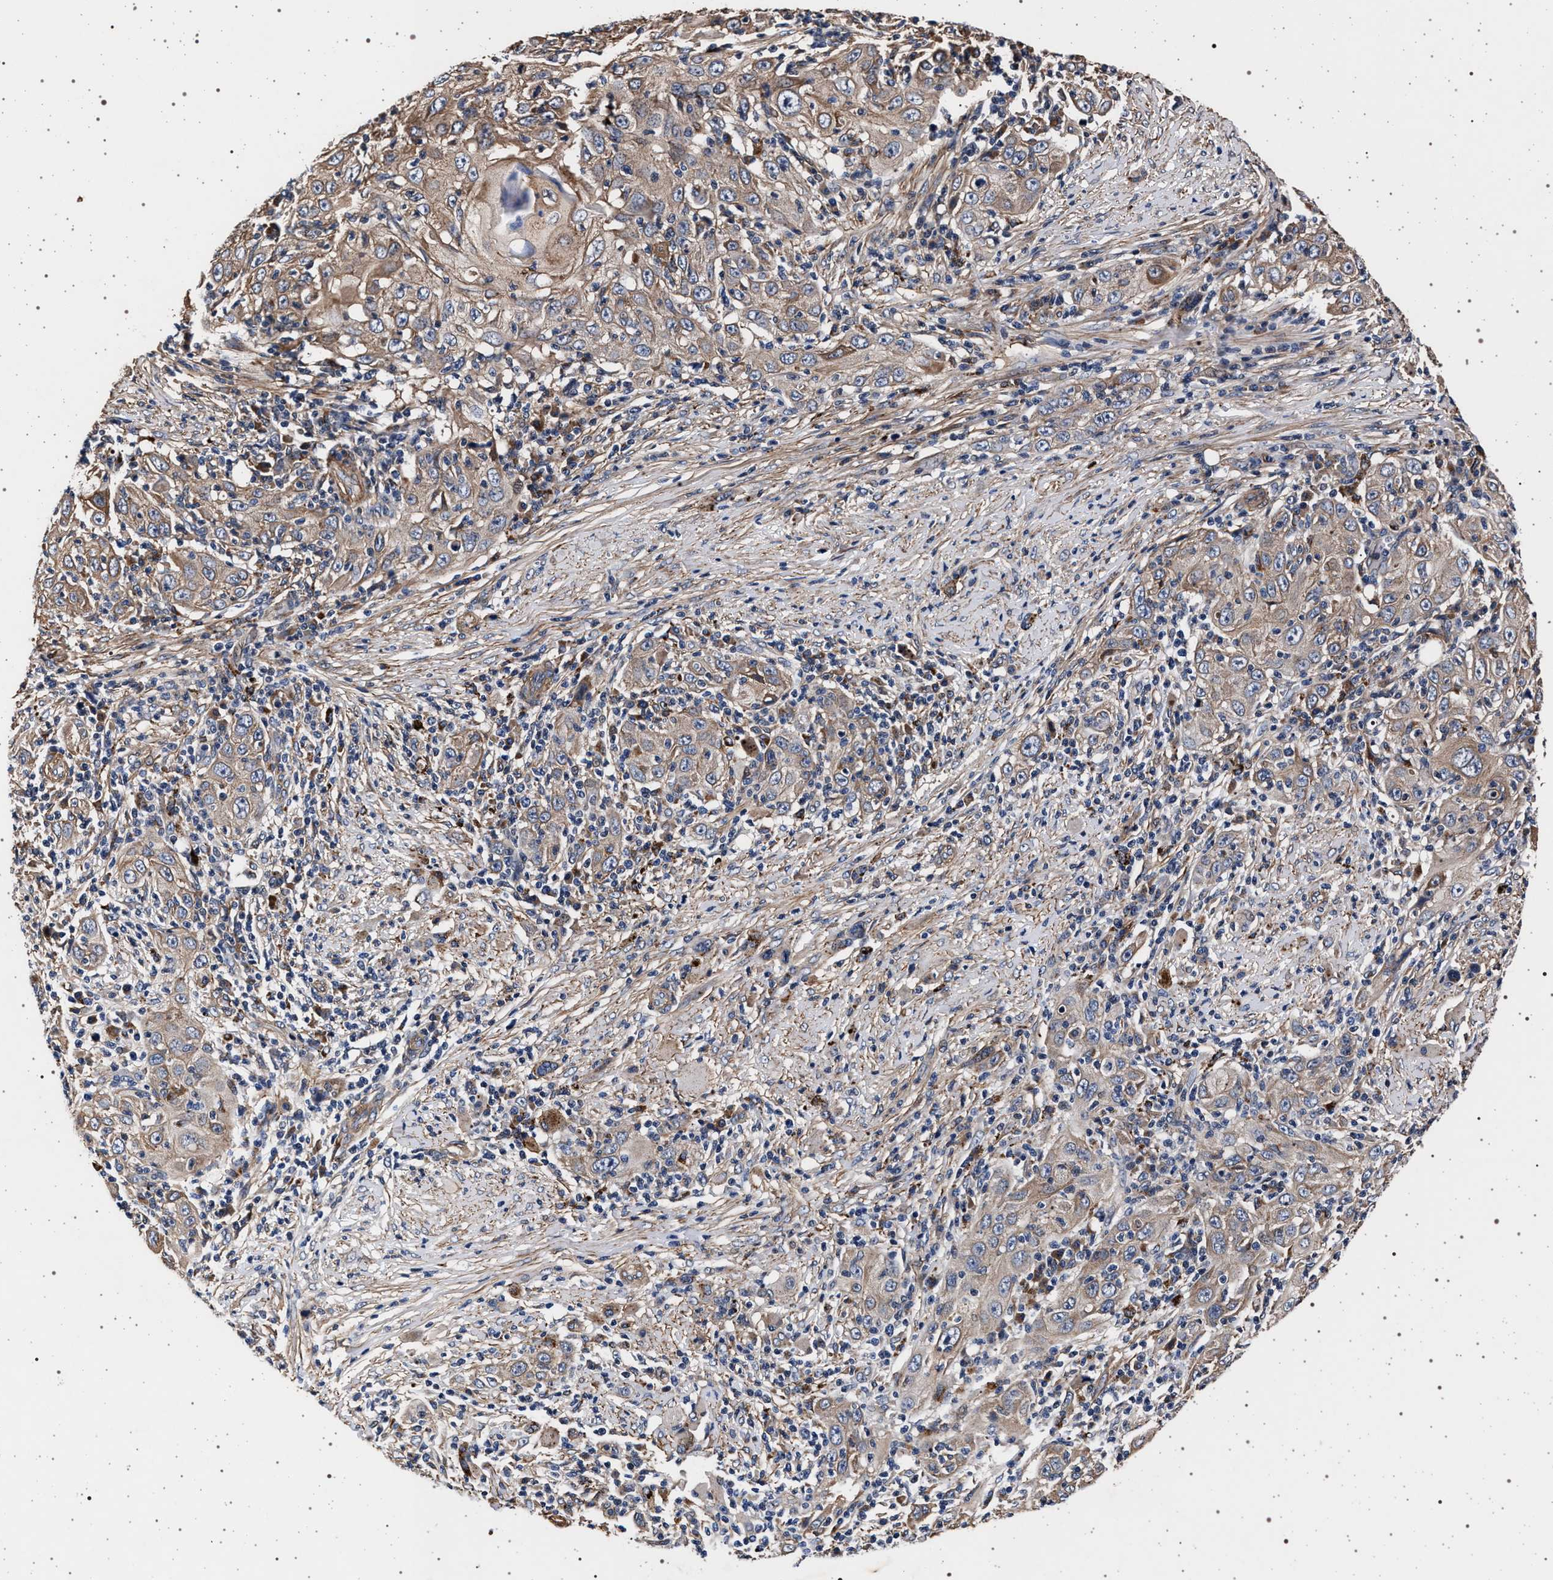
{"staining": {"intensity": "weak", "quantity": "25%-75%", "location": "cytoplasmic/membranous"}, "tissue": "skin cancer", "cell_type": "Tumor cells", "image_type": "cancer", "snomed": [{"axis": "morphology", "description": "Squamous cell carcinoma, NOS"}, {"axis": "topography", "description": "Skin"}], "caption": "Approximately 25%-75% of tumor cells in human skin cancer (squamous cell carcinoma) exhibit weak cytoplasmic/membranous protein positivity as visualized by brown immunohistochemical staining.", "gene": "KCNK6", "patient": {"sex": "female", "age": 88}}